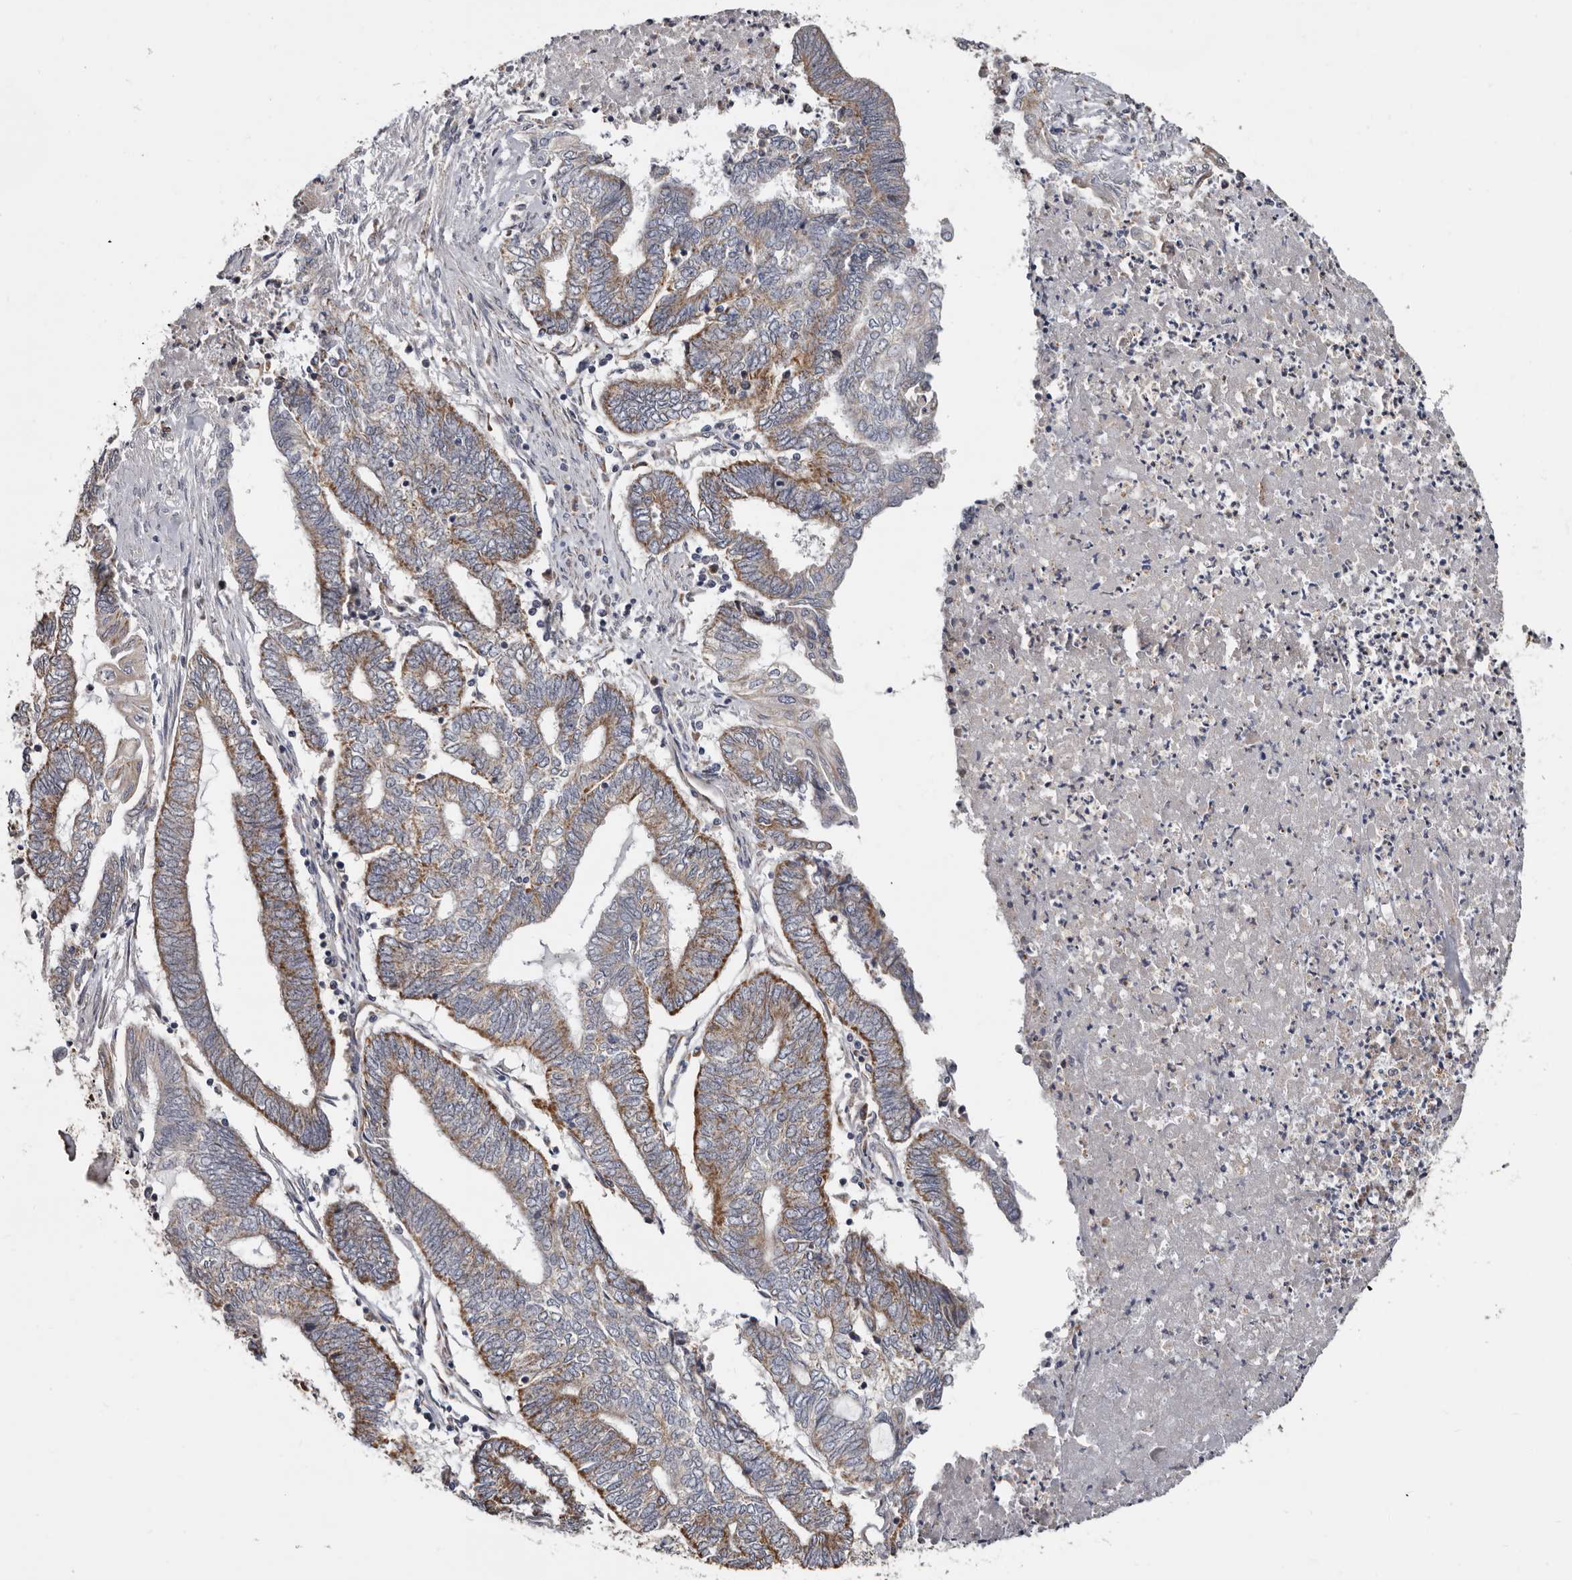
{"staining": {"intensity": "weak", "quantity": ">75%", "location": "cytoplasmic/membranous"}, "tissue": "endometrial cancer", "cell_type": "Tumor cells", "image_type": "cancer", "snomed": [{"axis": "morphology", "description": "Adenocarcinoma, NOS"}, {"axis": "topography", "description": "Uterus"}, {"axis": "topography", "description": "Endometrium"}], "caption": "DAB (3,3'-diaminobenzidine) immunohistochemical staining of human endometrial cancer (adenocarcinoma) displays weak cytoplasmic/membranous protein positivity in approximately >75% of tumor cells.", "gene": "MRPL18", "patient": {"sex": "female", "age": 70}}